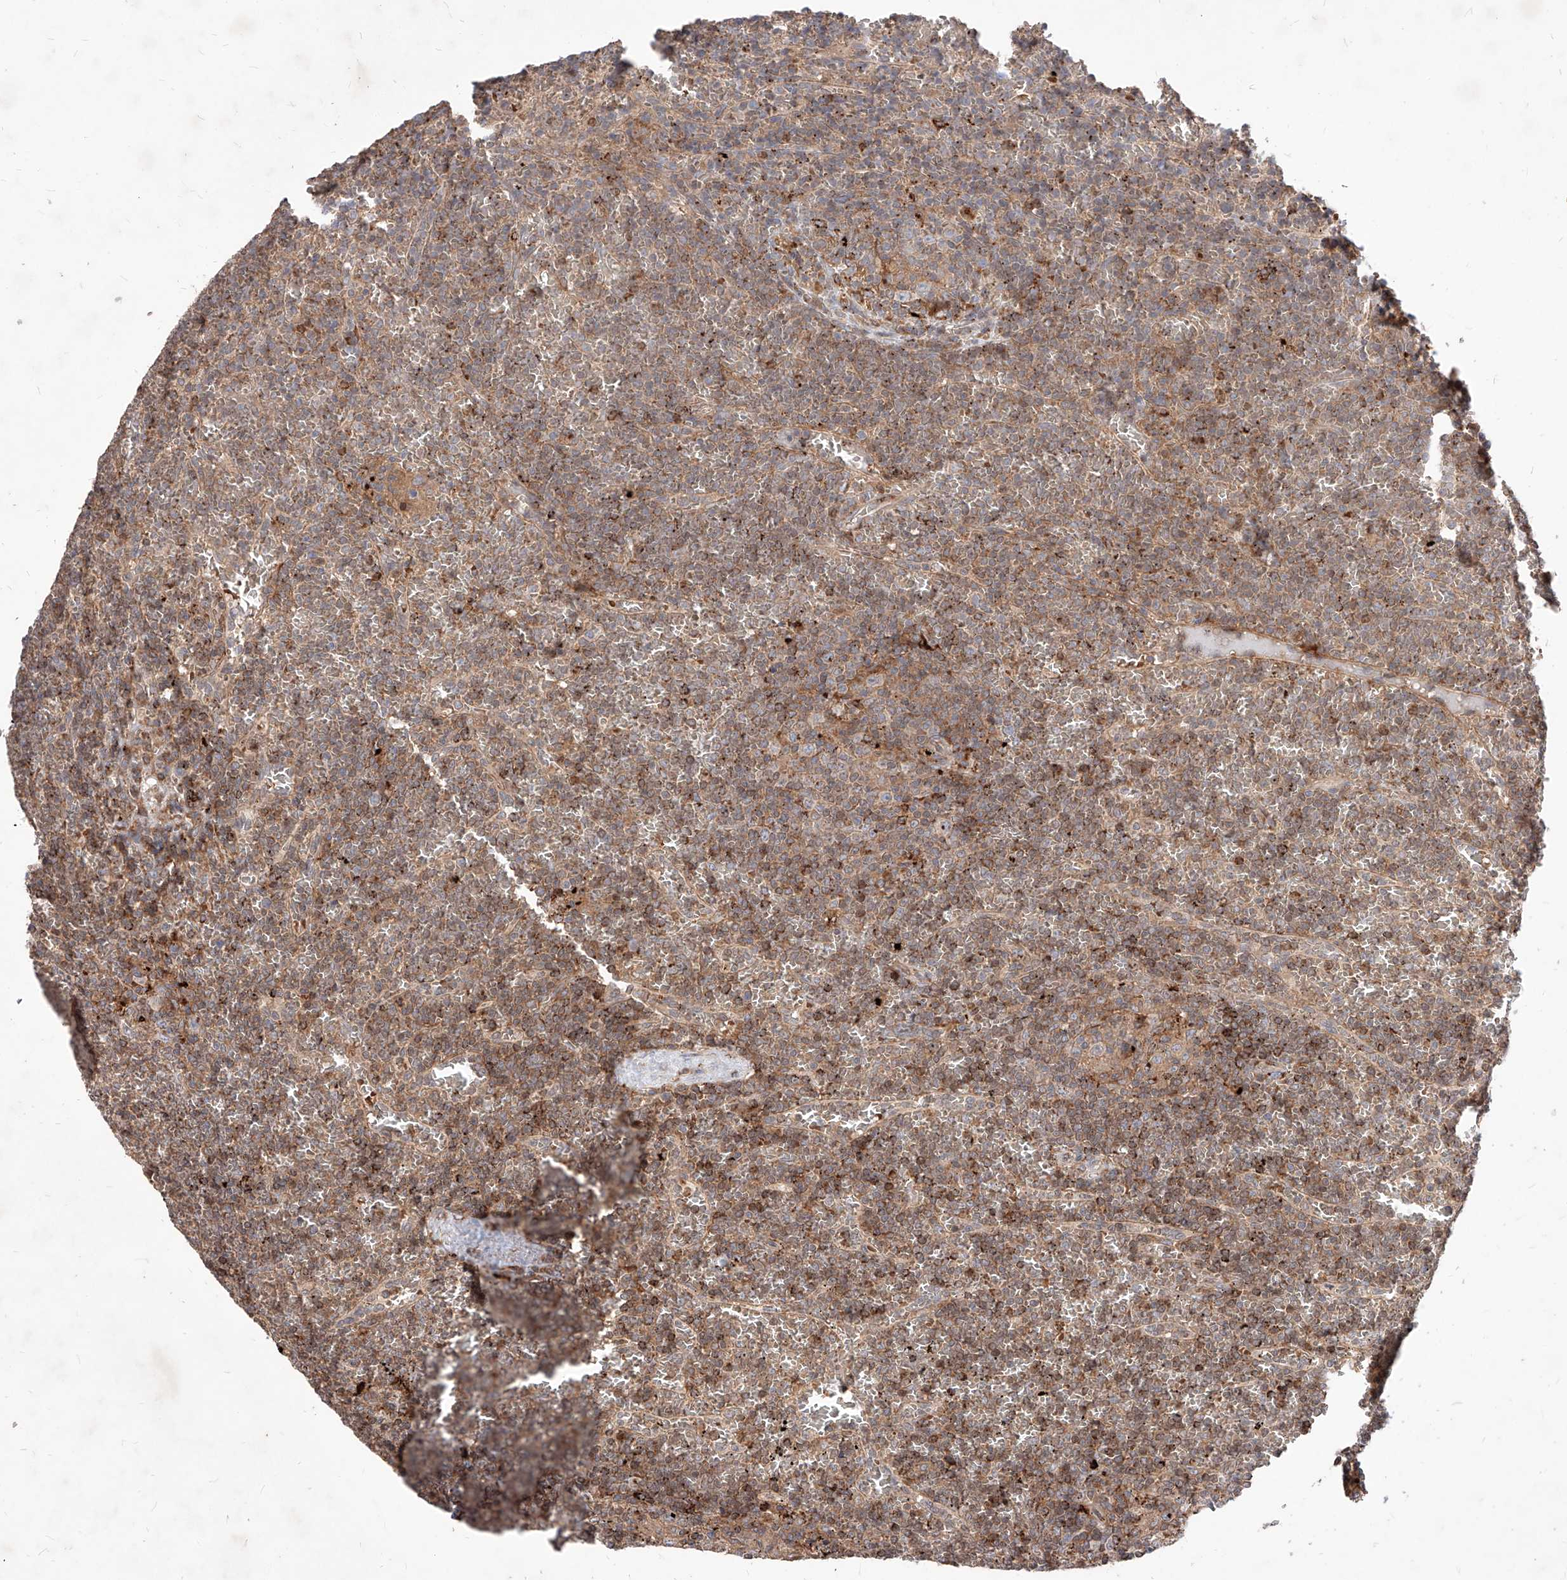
{"staining": {"intensity": "moderate", "quantity": "25%-75%", "location": "cytoplasmic/membranous"}, "tissue": "lymphoma", "cell_type": "Tumor cells", "image_type": "cancer", "snomed": [{"axis": "morphology", "description": "Malignant lymphoma, non-Hodgkin's type, Low grade"}, {"axis": "topography", "description": "Spleen"}], "caption": "This micrograph demonstrates immunohistochemistry staining of lymphoma, with medium moderate cytoplasmic/membranous expression in about 25%-75% of tumor cells.", "gene": "TSNAX", "patient": {"sex": "female", "age": 19}}